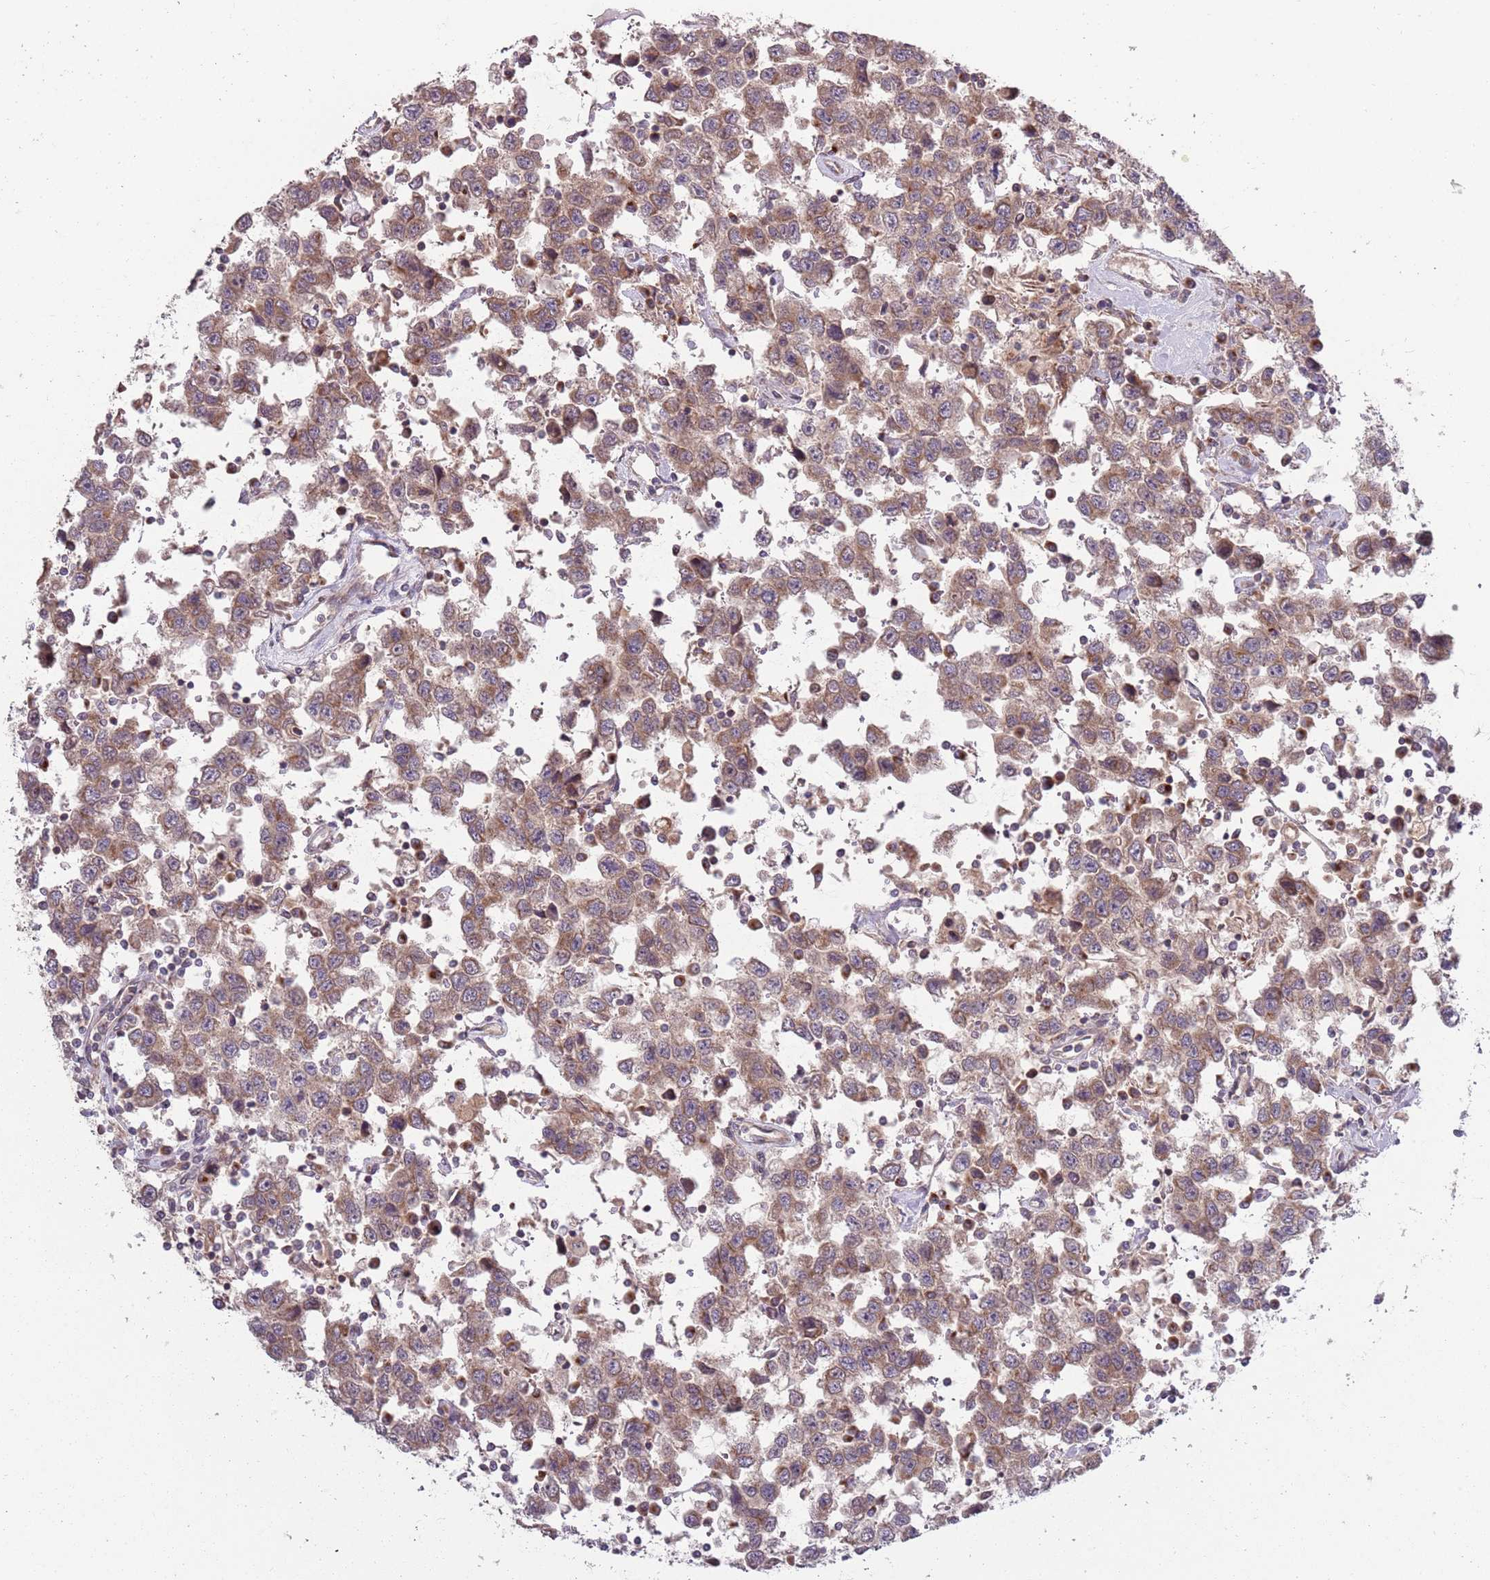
{"staining": {"intensity": "moderate", "quantity": ">75%", "location": "cytoplasmic/membranous"}, "tissue": "testis cancer", "cell_type": "Tumor cells", "image_type": "cancer", "snomed": [{"axis": "morphology", "description": "Seminoma, NOS"}, {"axis": "topography", "description": "Testis"}], "caption": "Testis seminoma was stained to show a protein in brown. There is medium levels of moderate cytoplasmic/membranous staining in about >75% of tumor cells. Immunohistochemistry (ihc) stains the protein in brown and the nuclei are stained blue.", "gene": "PLD6", "patient": {"sex": "male", "age": 41}}